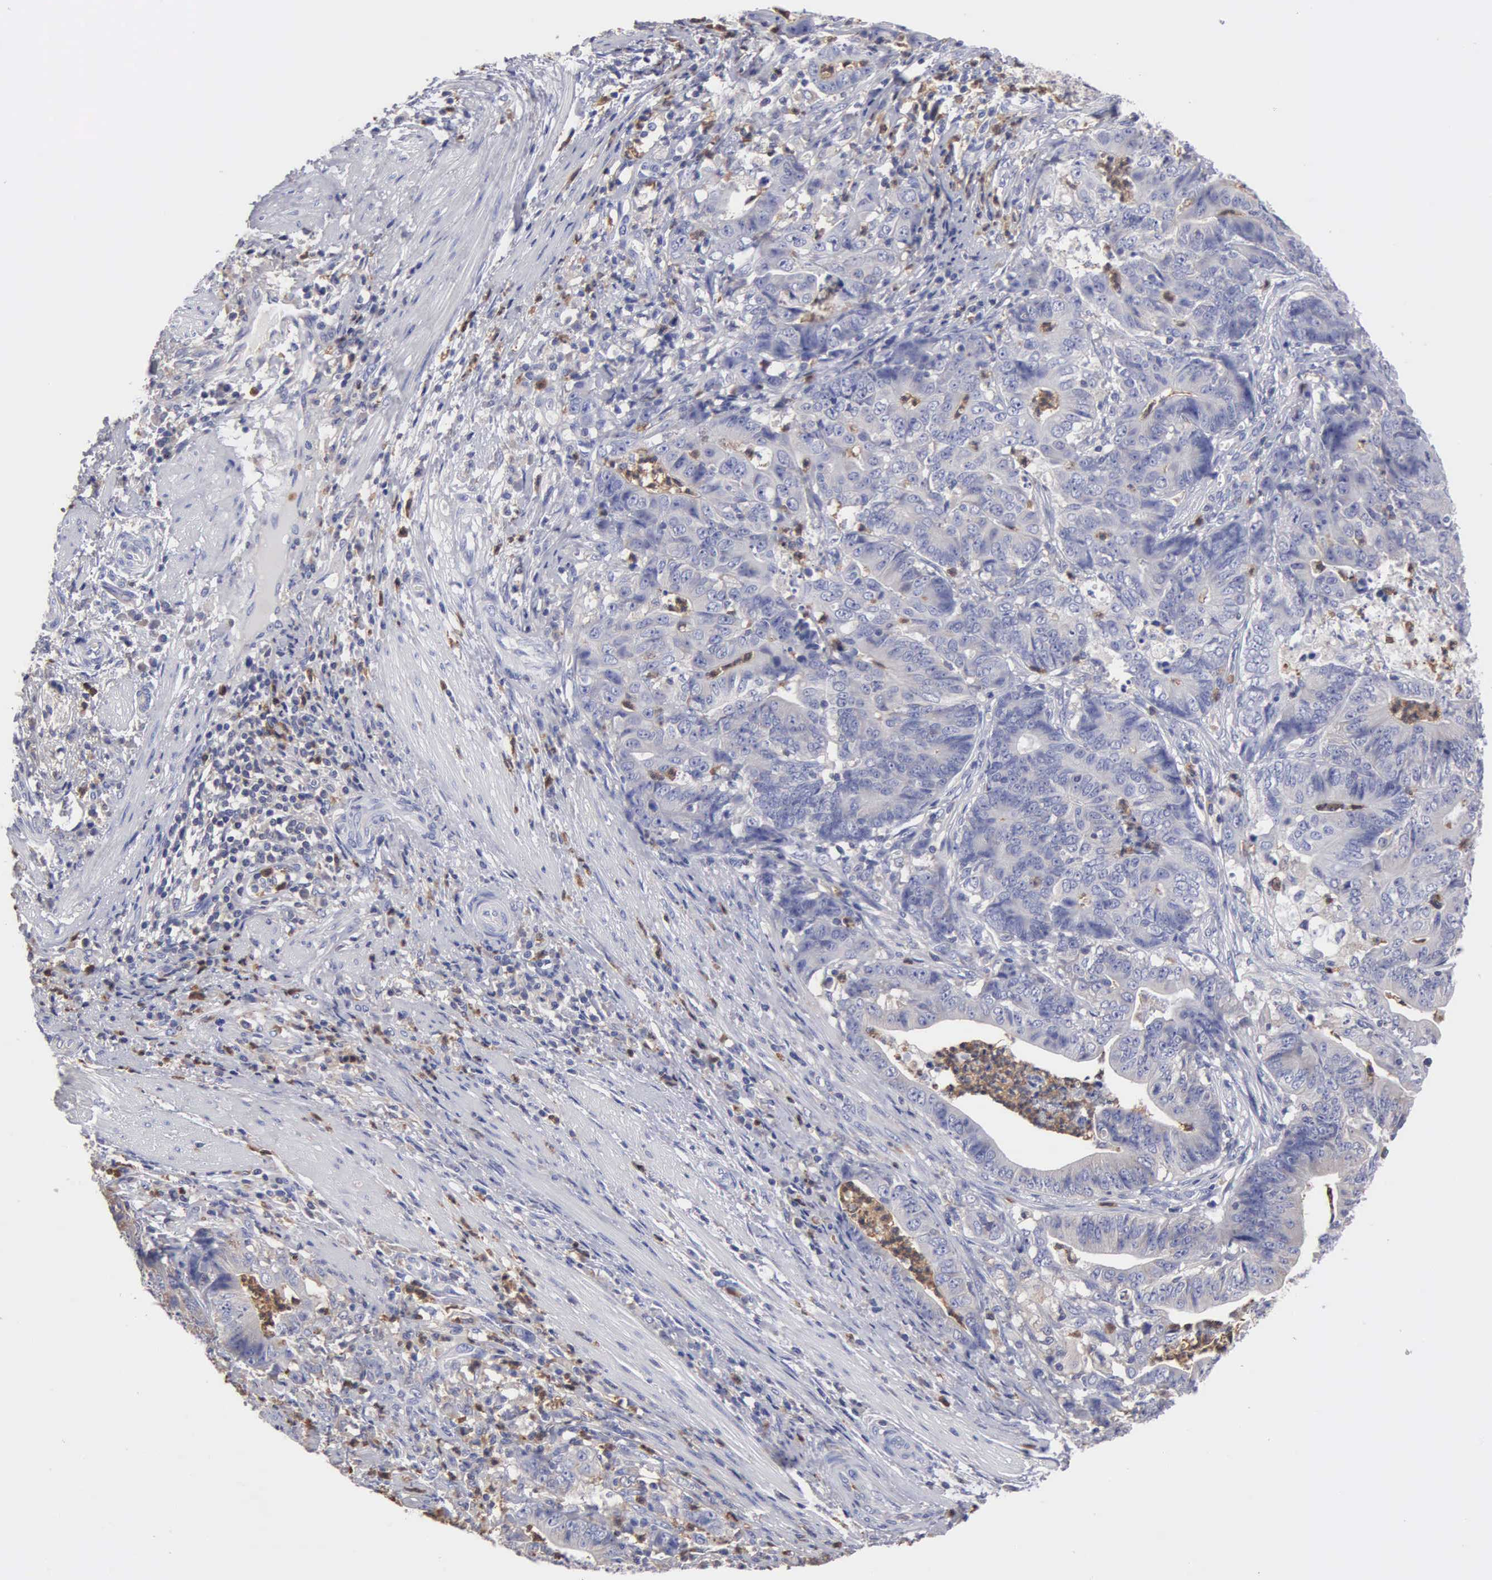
{"staining": {"intensity": "negative", "quantity": "none", "location": "none"}, "tissue": "stomach cancer", "cell_type": "Tumor cells", "image_type": "cancer", "snomed": [{"axis": "morphology", "description": "Adenocarcinoma, NOS"}, {"axis": "topography", "description": "Stomach, lower"}], "caption": "Image shows no protein expression in tumor cells of adenocarcinoma (stomach) tissue.", "gene": "G6PD", "patient": {"sex": "female", "age": 86}}